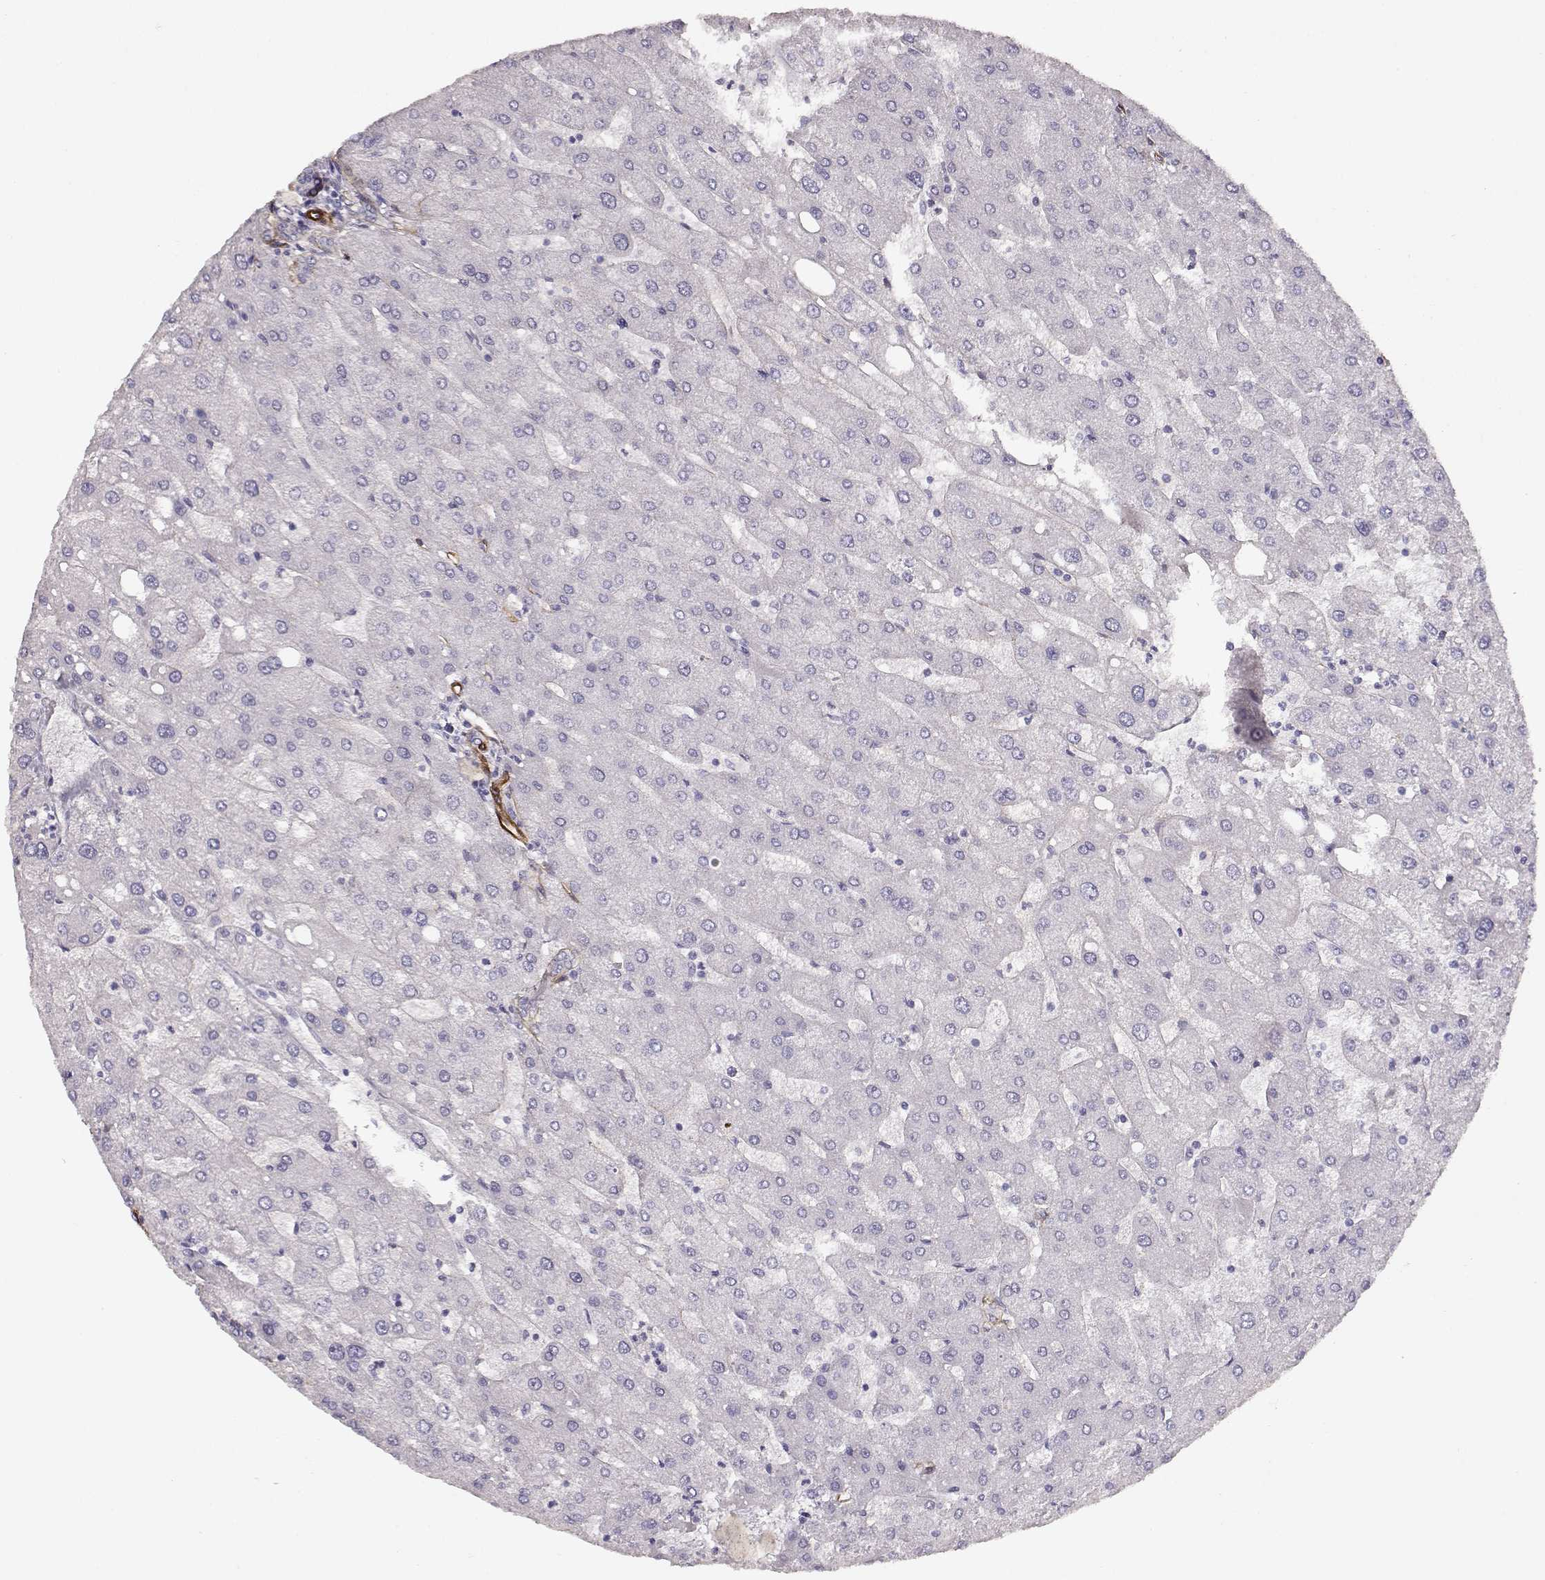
{"staining": {"intensity": "negative", "quantity": "none", "location": "none"}, "tissue": "liver", "cell_type": "Cholangiocytes", "image_type": "normal", "snomed": [{"axis": "morphology", "description": "Normal tissue, NOS"}, {"axis": "topography", "description": "Liver"}], "caption": "The micrograph exhibits no staining of cholangiocytes in unremarkable liver.", "gene": "LAMC1", "patient": {"sex": "male", "age": 67}}